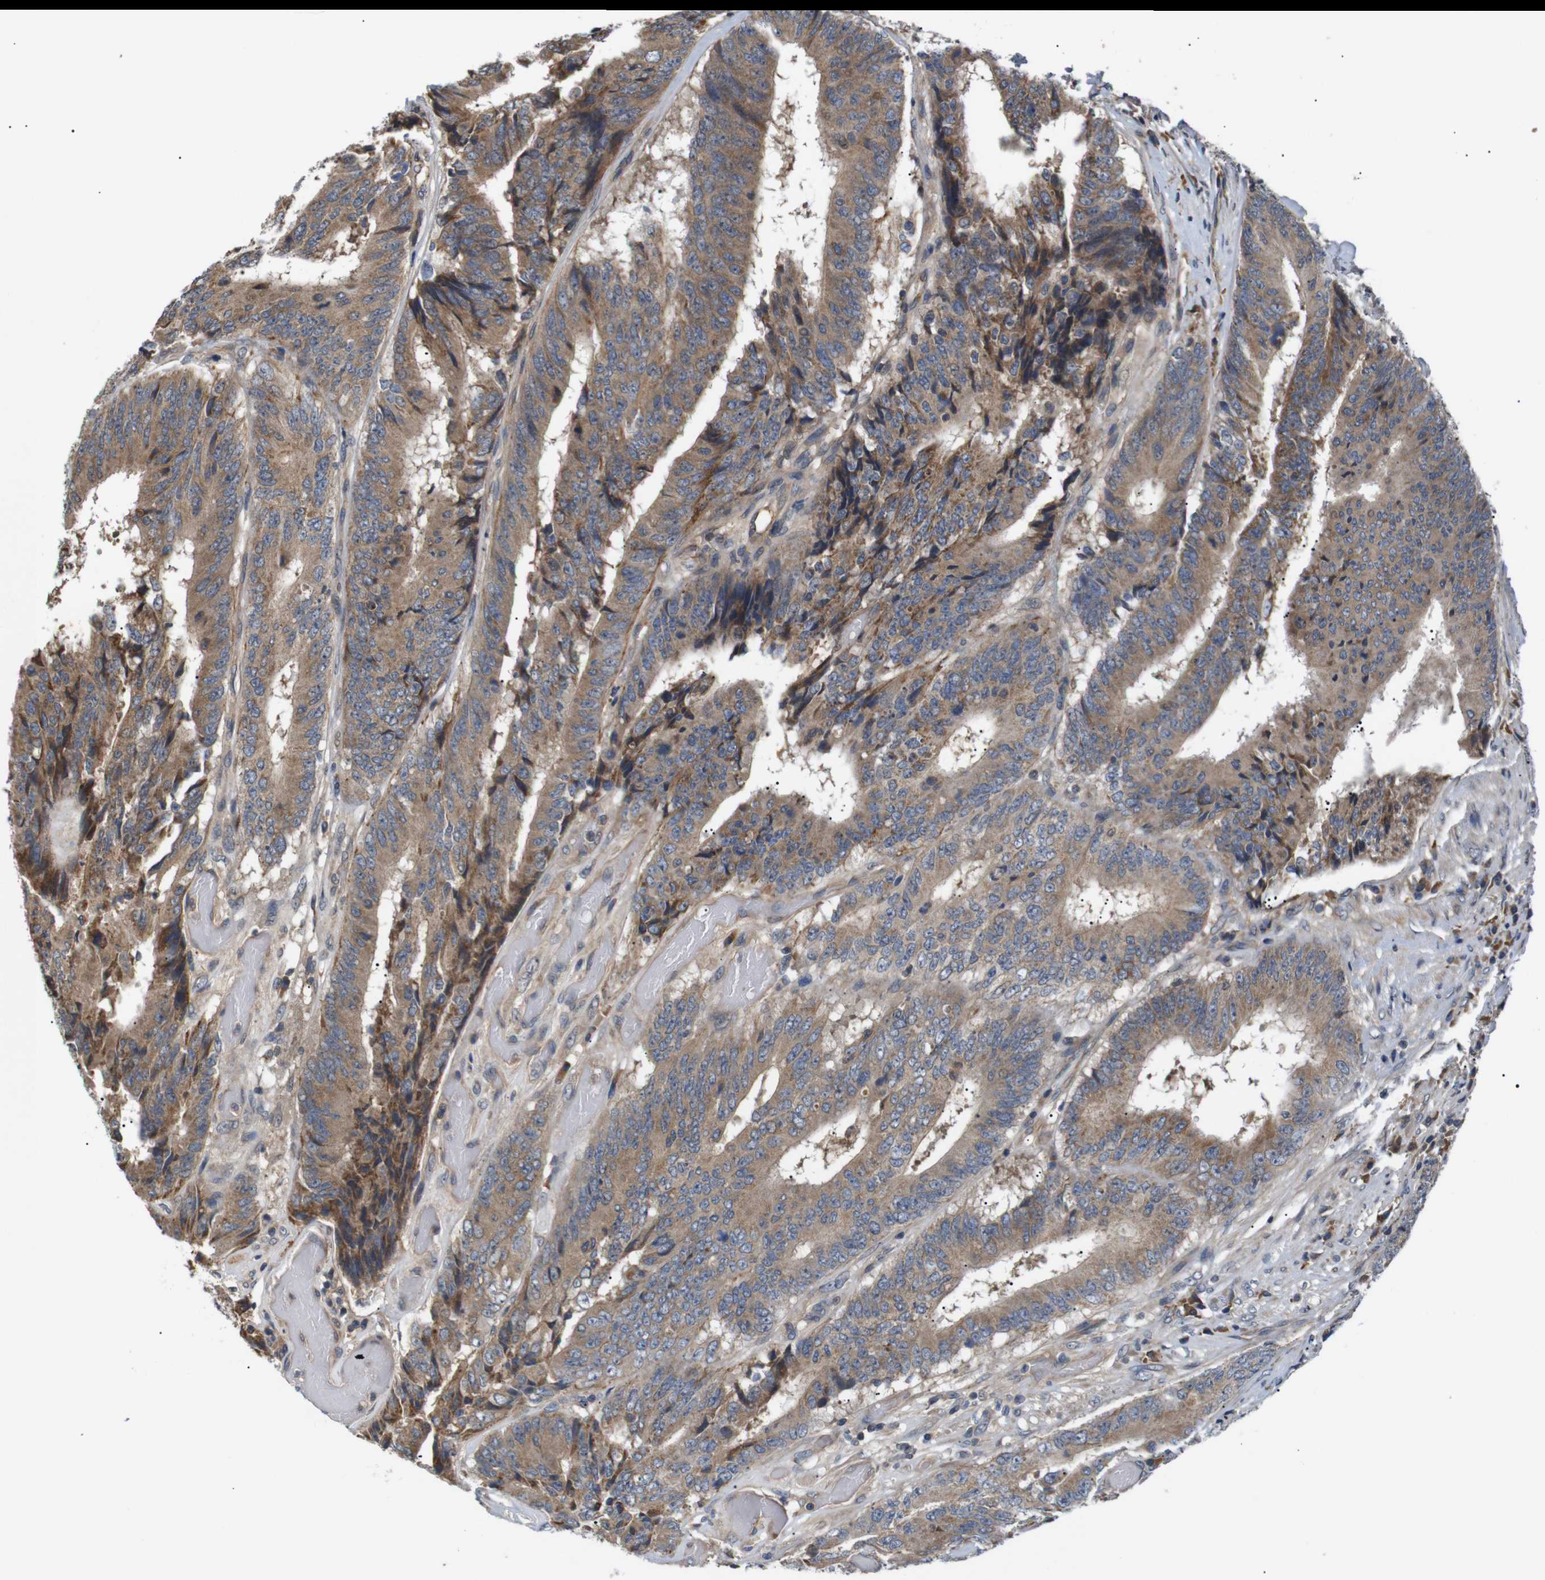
{"staining": {"intensity": "moderate", "quantity": ">75%", "location": "cytoplasmic/membranous"}, "tissue": "colorectal cancer", "cell_type": "Tumor cells", "image_type": "cancer", "snomed": [{"axis": "morphology", "description": "Adenocarcinoma, NOS"}, {"axis": "topography", "description": "Rectum"}], "caption": "A histopathology image showing moderate cytoplasmic/membranous staining in approximately >75% of tumor cells in colorectal adenocarcinoma, as visualized by brown immunohistochemical staining.", "gene": "RIPK1", "patient": {"sex": "male", "age": 72}}